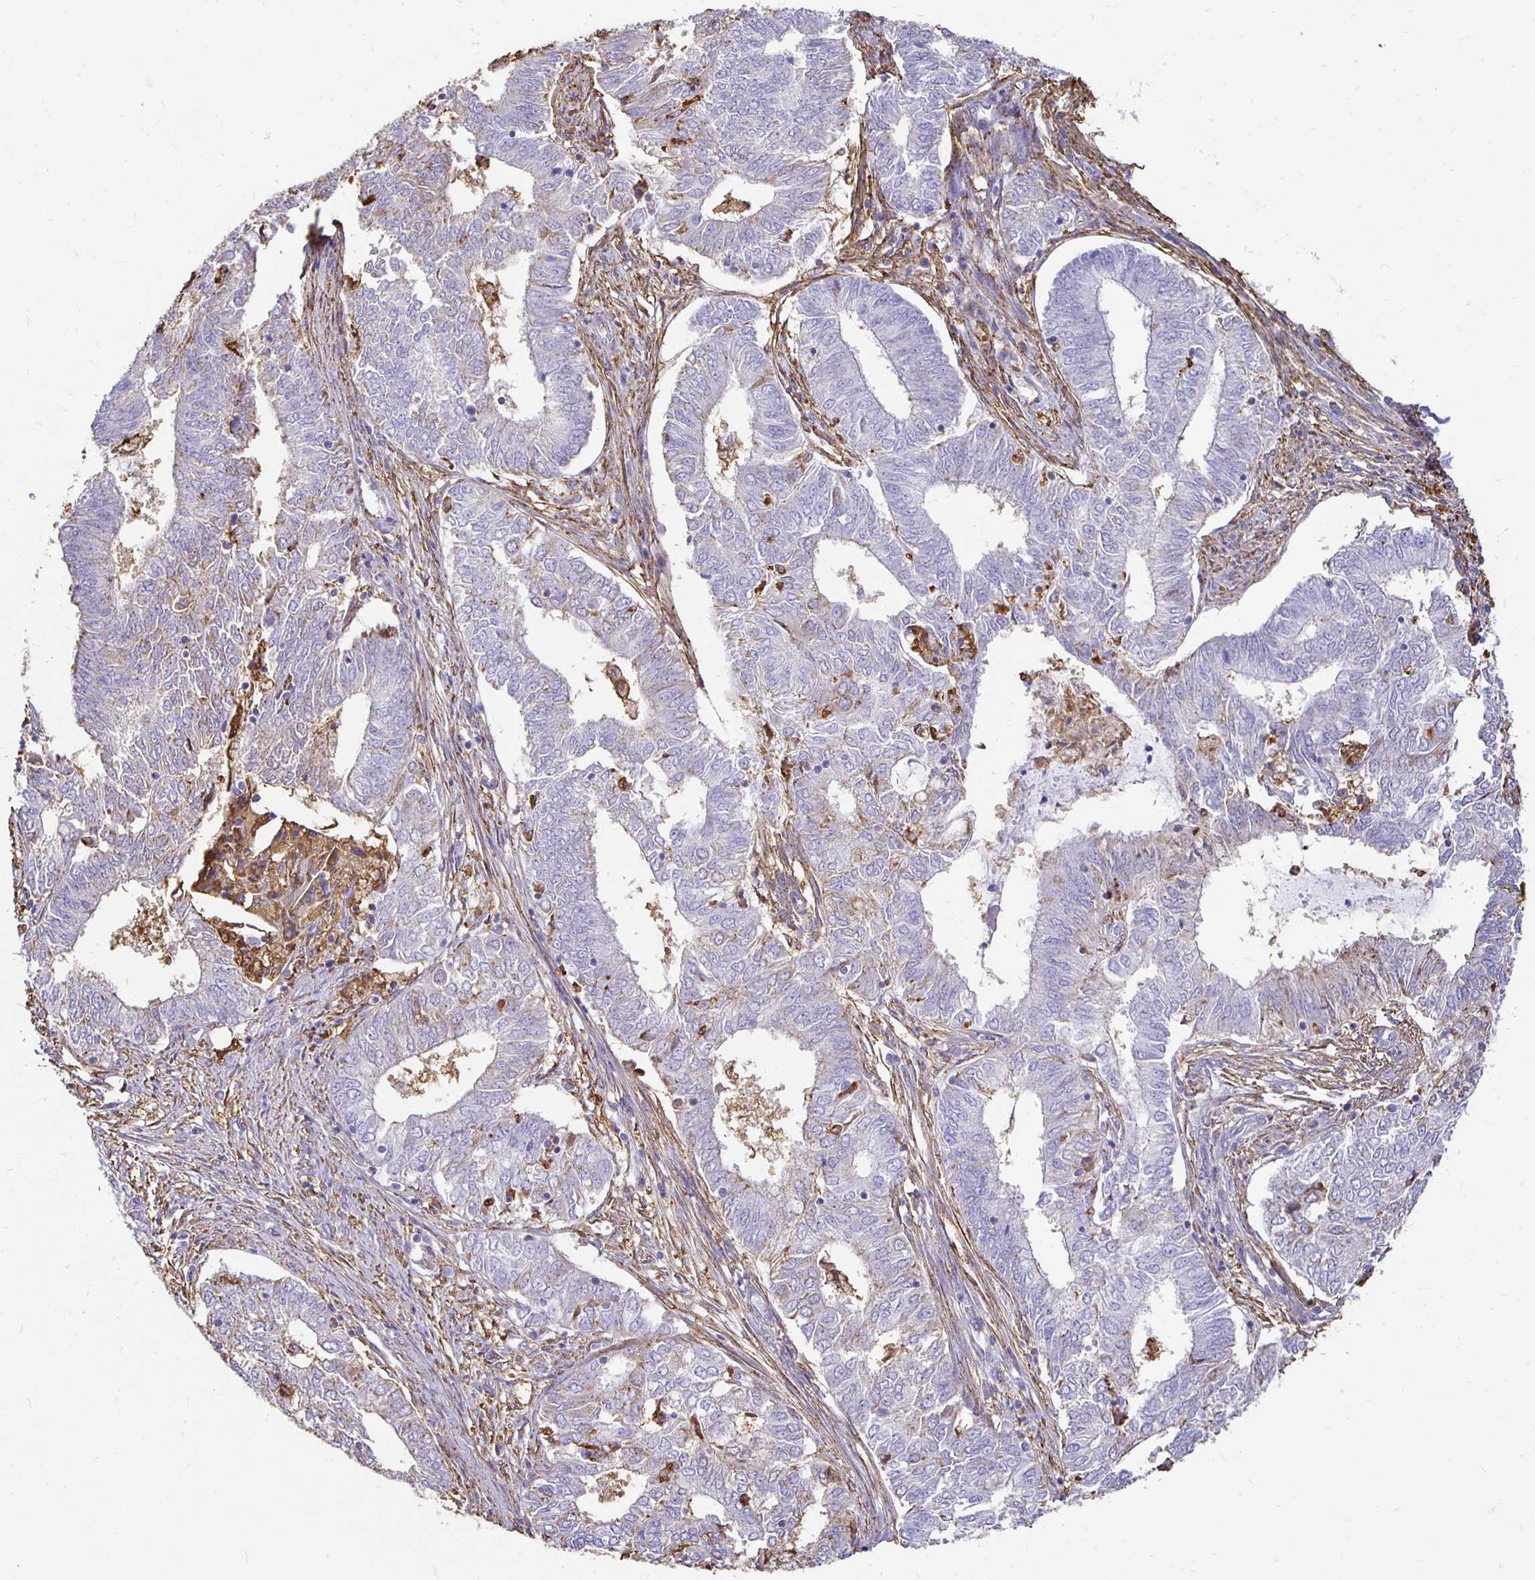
{"staining": {"intensity": "negative", "quantity": "none", "location": "none"}, "tissue": "endometrial cancer", "cell_type": "Tumor cells", "image_type": "cancer", "snomed": [{"axis": "morphology", "description": "Adenocarcinoma, NOS"}, {"axis": "topography", "description": "Endometrium"}], "caption": "DAB (3,3'-diaminobenzidine) immunohistochemical staining of human endometrial cancer (adenocarcinoma) shows no significant staining in tumor cells.", "gene": "TAS1R3", "patient": {"sex": "female", "age": 62}}